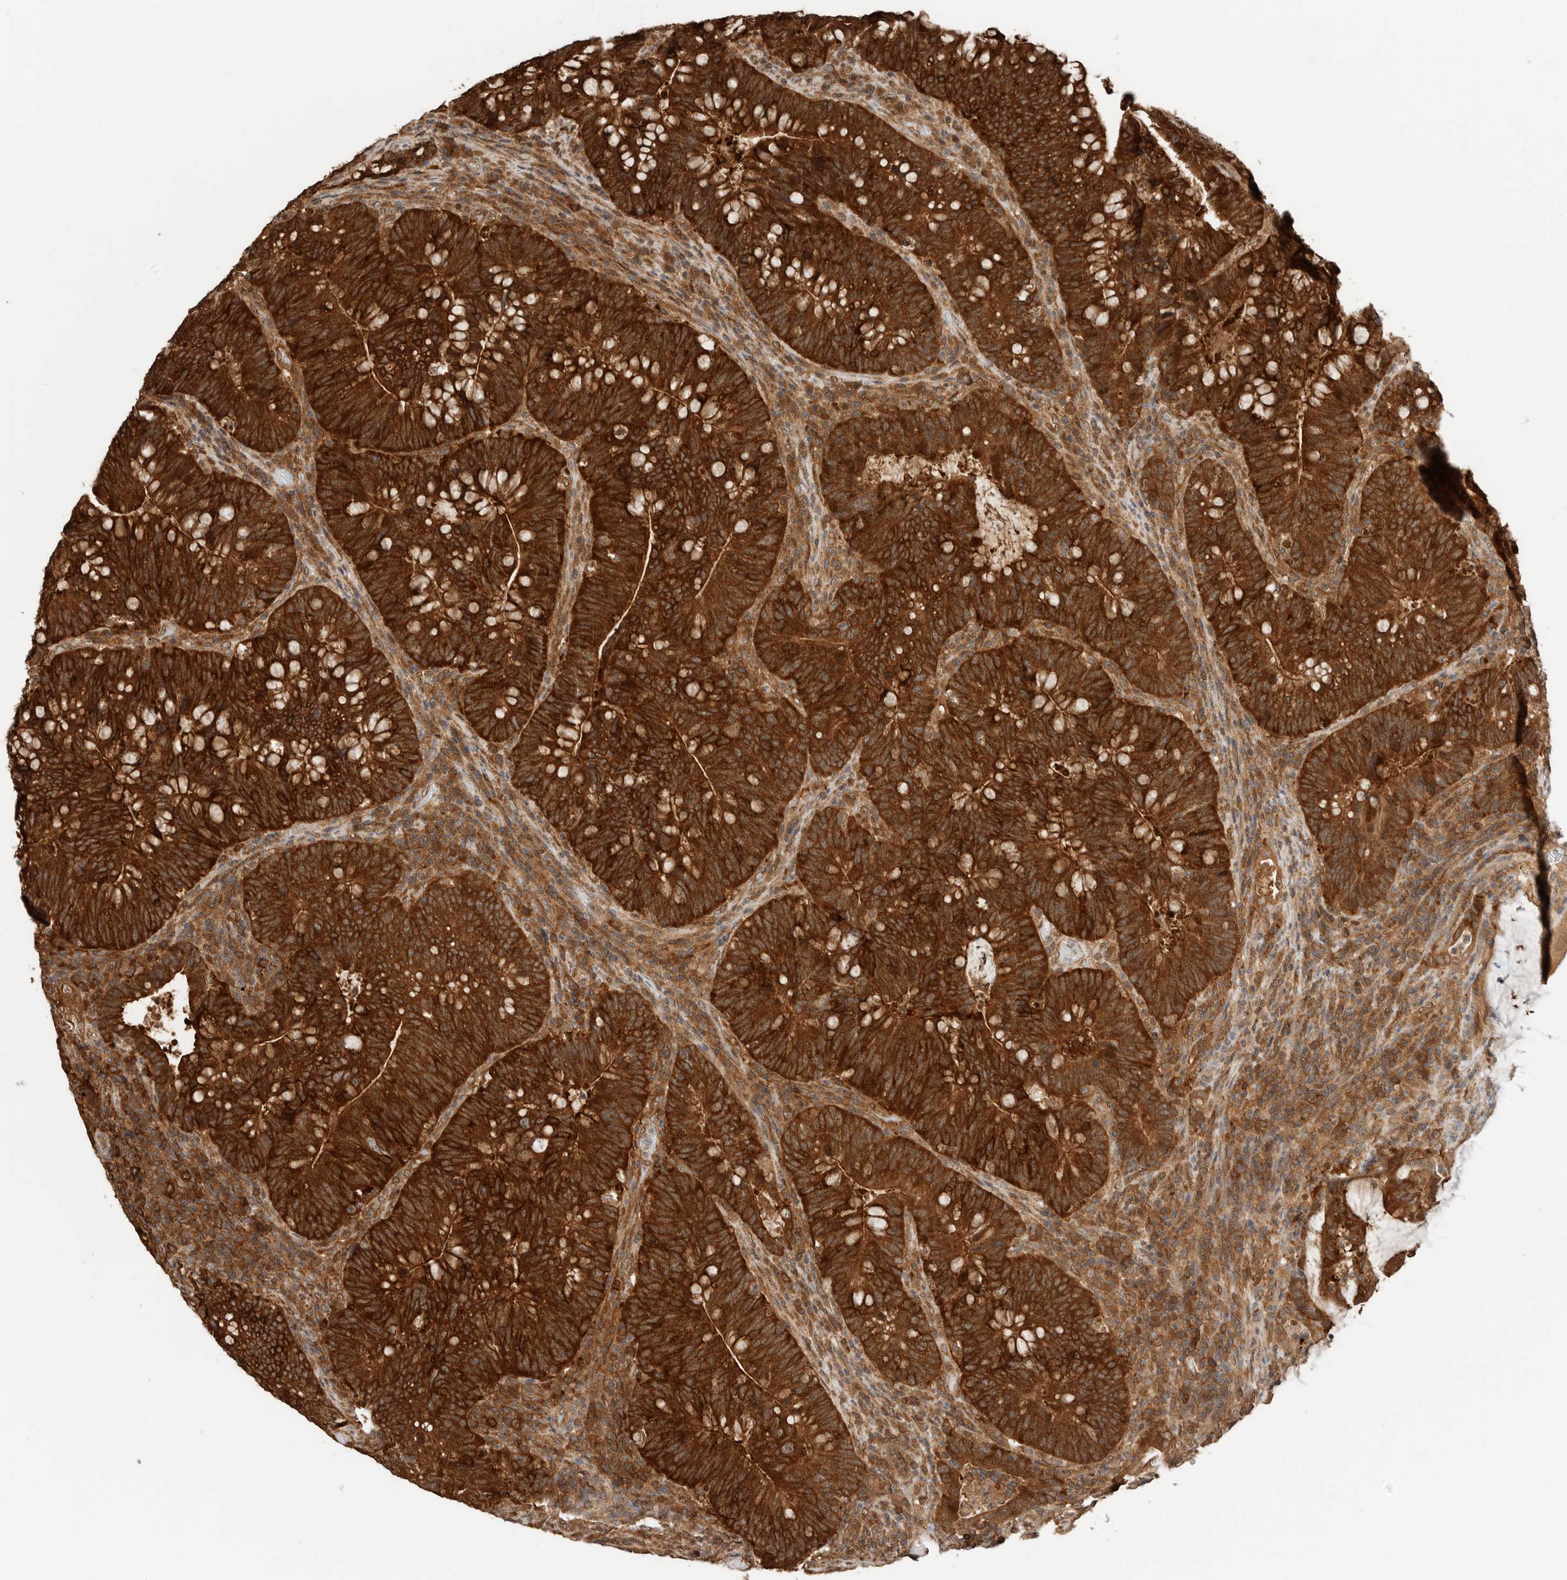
{"staining": {"intensity": "strong", "quantity": ">75%", "location": "cytoplasmic/membranous"}, "tissue": "colorectal cancer", "cell_type": "Tumor cells", "image_type": "cancer", "snomed": [{"axis": "morphology", "description": "Adenocarcinoma, NOS"}, {"axis": "topography", "description": "Colon"}], "caption": "Colorectal cancer (adenocarcinoma) stained with a brown dye shows strong cytoplasmic/membranous positive positivity in approximately >75% of tumor cells.", "gene": "XPNPEP1", "patient": {"sex": "female", "age": 66}}